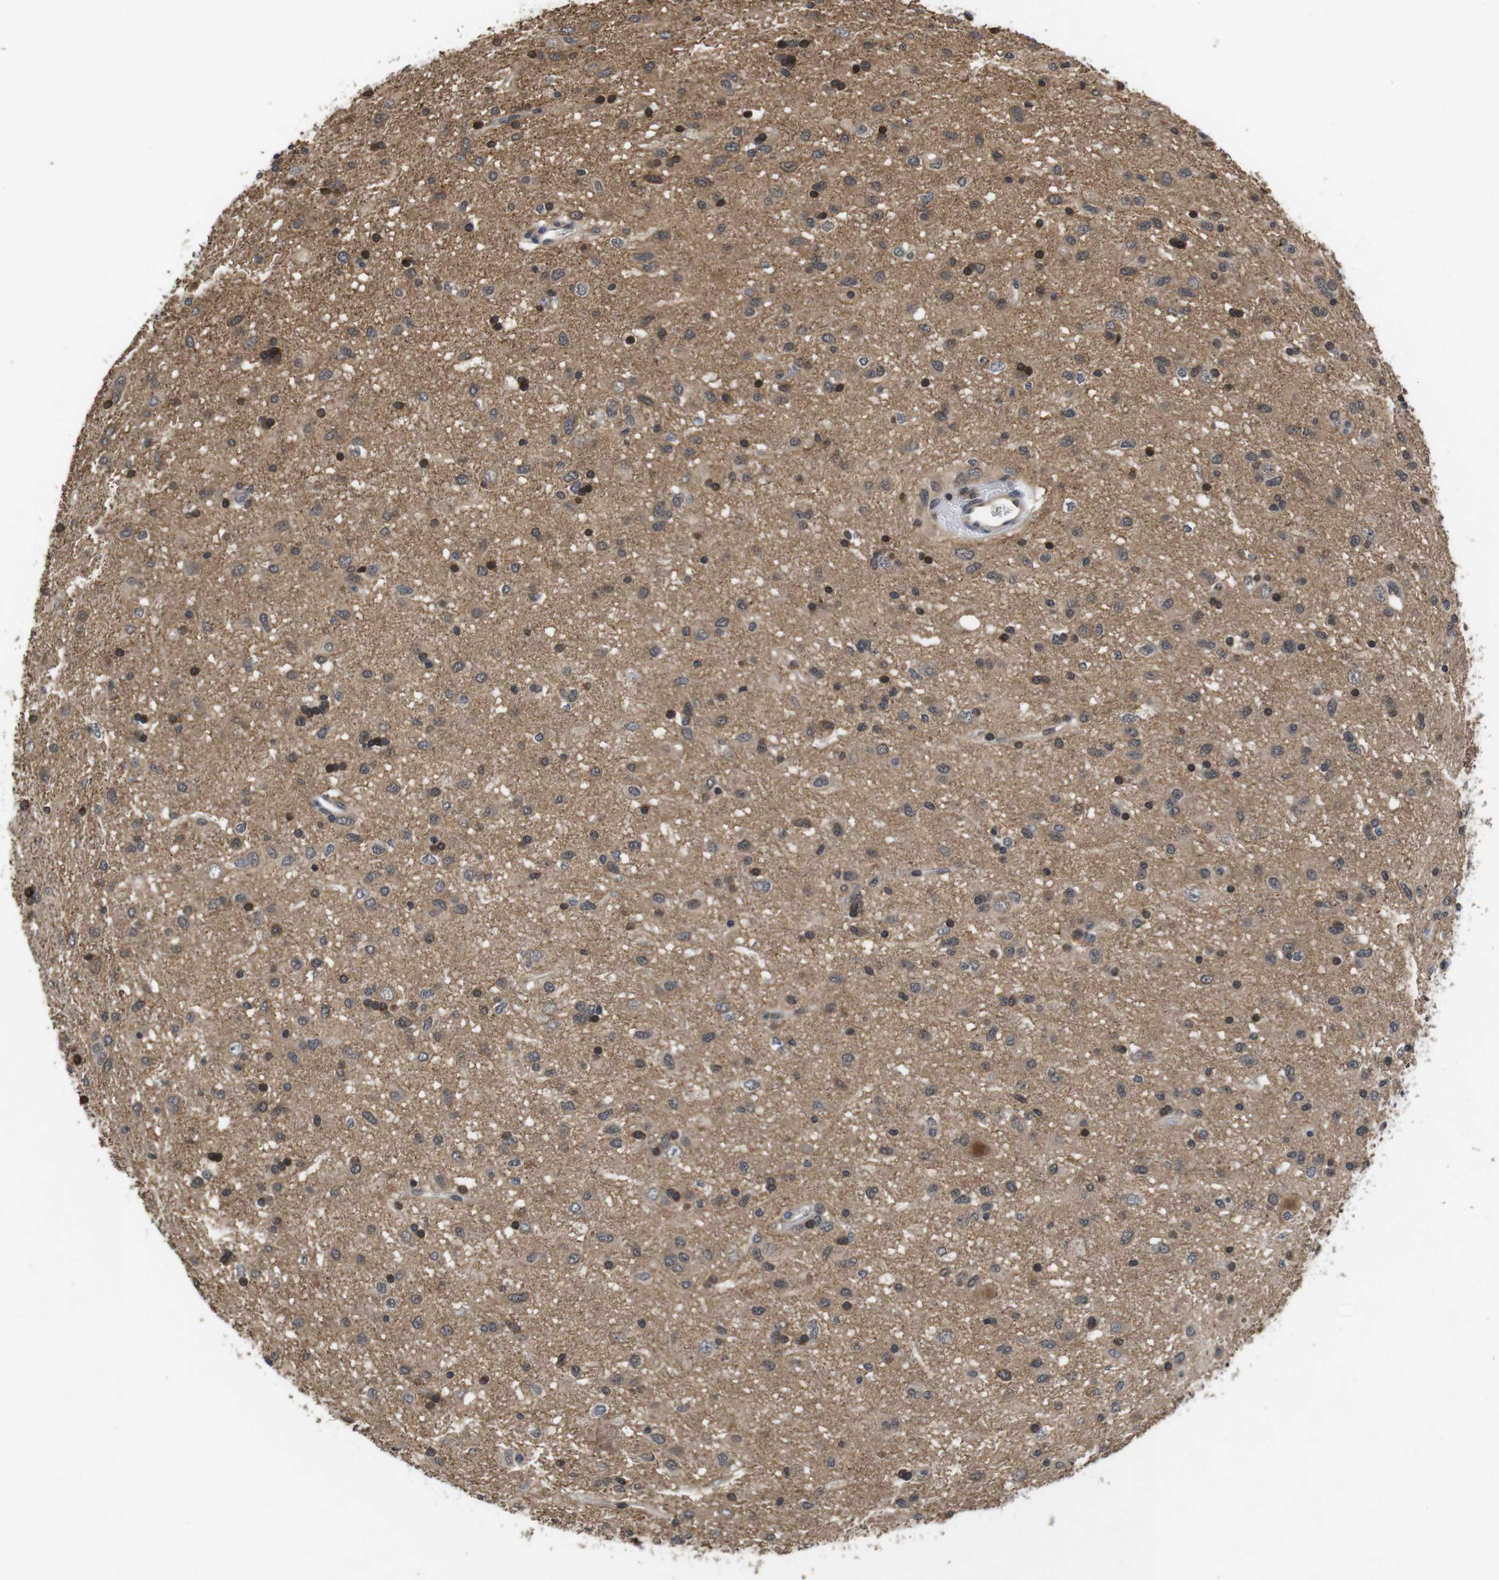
{"staining": {"intensity": "moderate", "quantity": ">75%", "location": "cytoplasmic/membranous"}, "tissue": "glioma", "cell_type": "Tumor cells", "image_type": "cancer", "snomed": [{"axis": "morphology", "description": "Glioma, malignant, Low grade"}, {"axis": "topography", "description": "Brain"}], "caption": "Malignant glioma (low-grade) stained with DAB immunohistochemistry reveals medium levels of moderate cytoplasmic/membranous positivity in about >75% of tumor cells.", "gene": "FADD", "patient": {"sex": "male", "age": 77}}